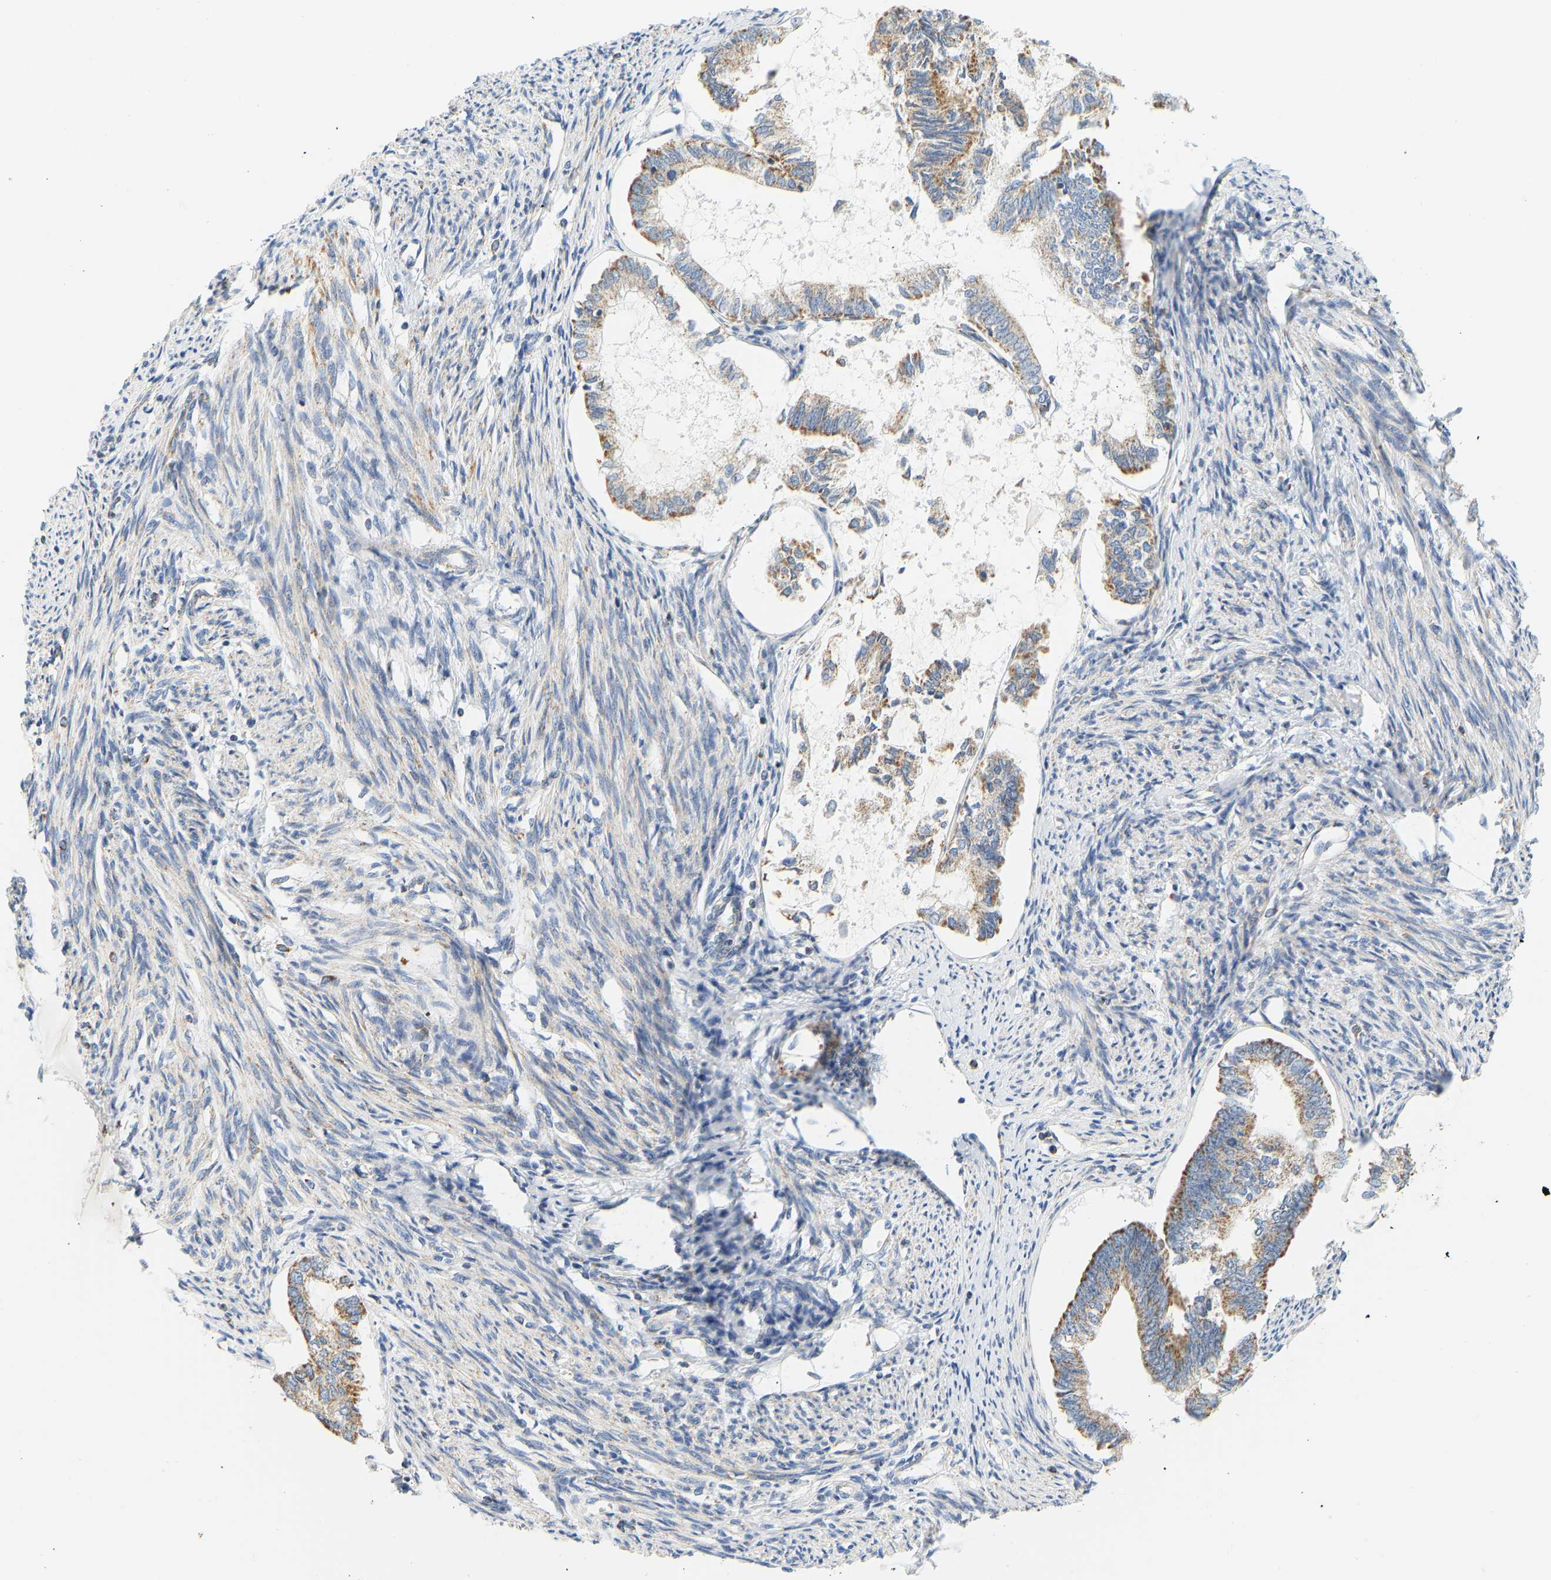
{"staining": {"intensity": "moderate", "quantity": "25%-75%", "location": "cytoplasmic/membranous"}, "tissue": "endometrial cancer", "cell_type": "Tumor cells", "image_type": "cancer", "snomed": [{"axis": "morphology", "description": "Adenocarcinoma, NOS"}, {"axis": "topography", "description": "Endometrium"}], "caption": "Endometrial cancer tissue demonstrates moderate cytoplasmic/membranous expression in approximately 25%-75% of tumor cells", "gene": "GRPEL2", "patient": {"sex": "female", "age": 86}}